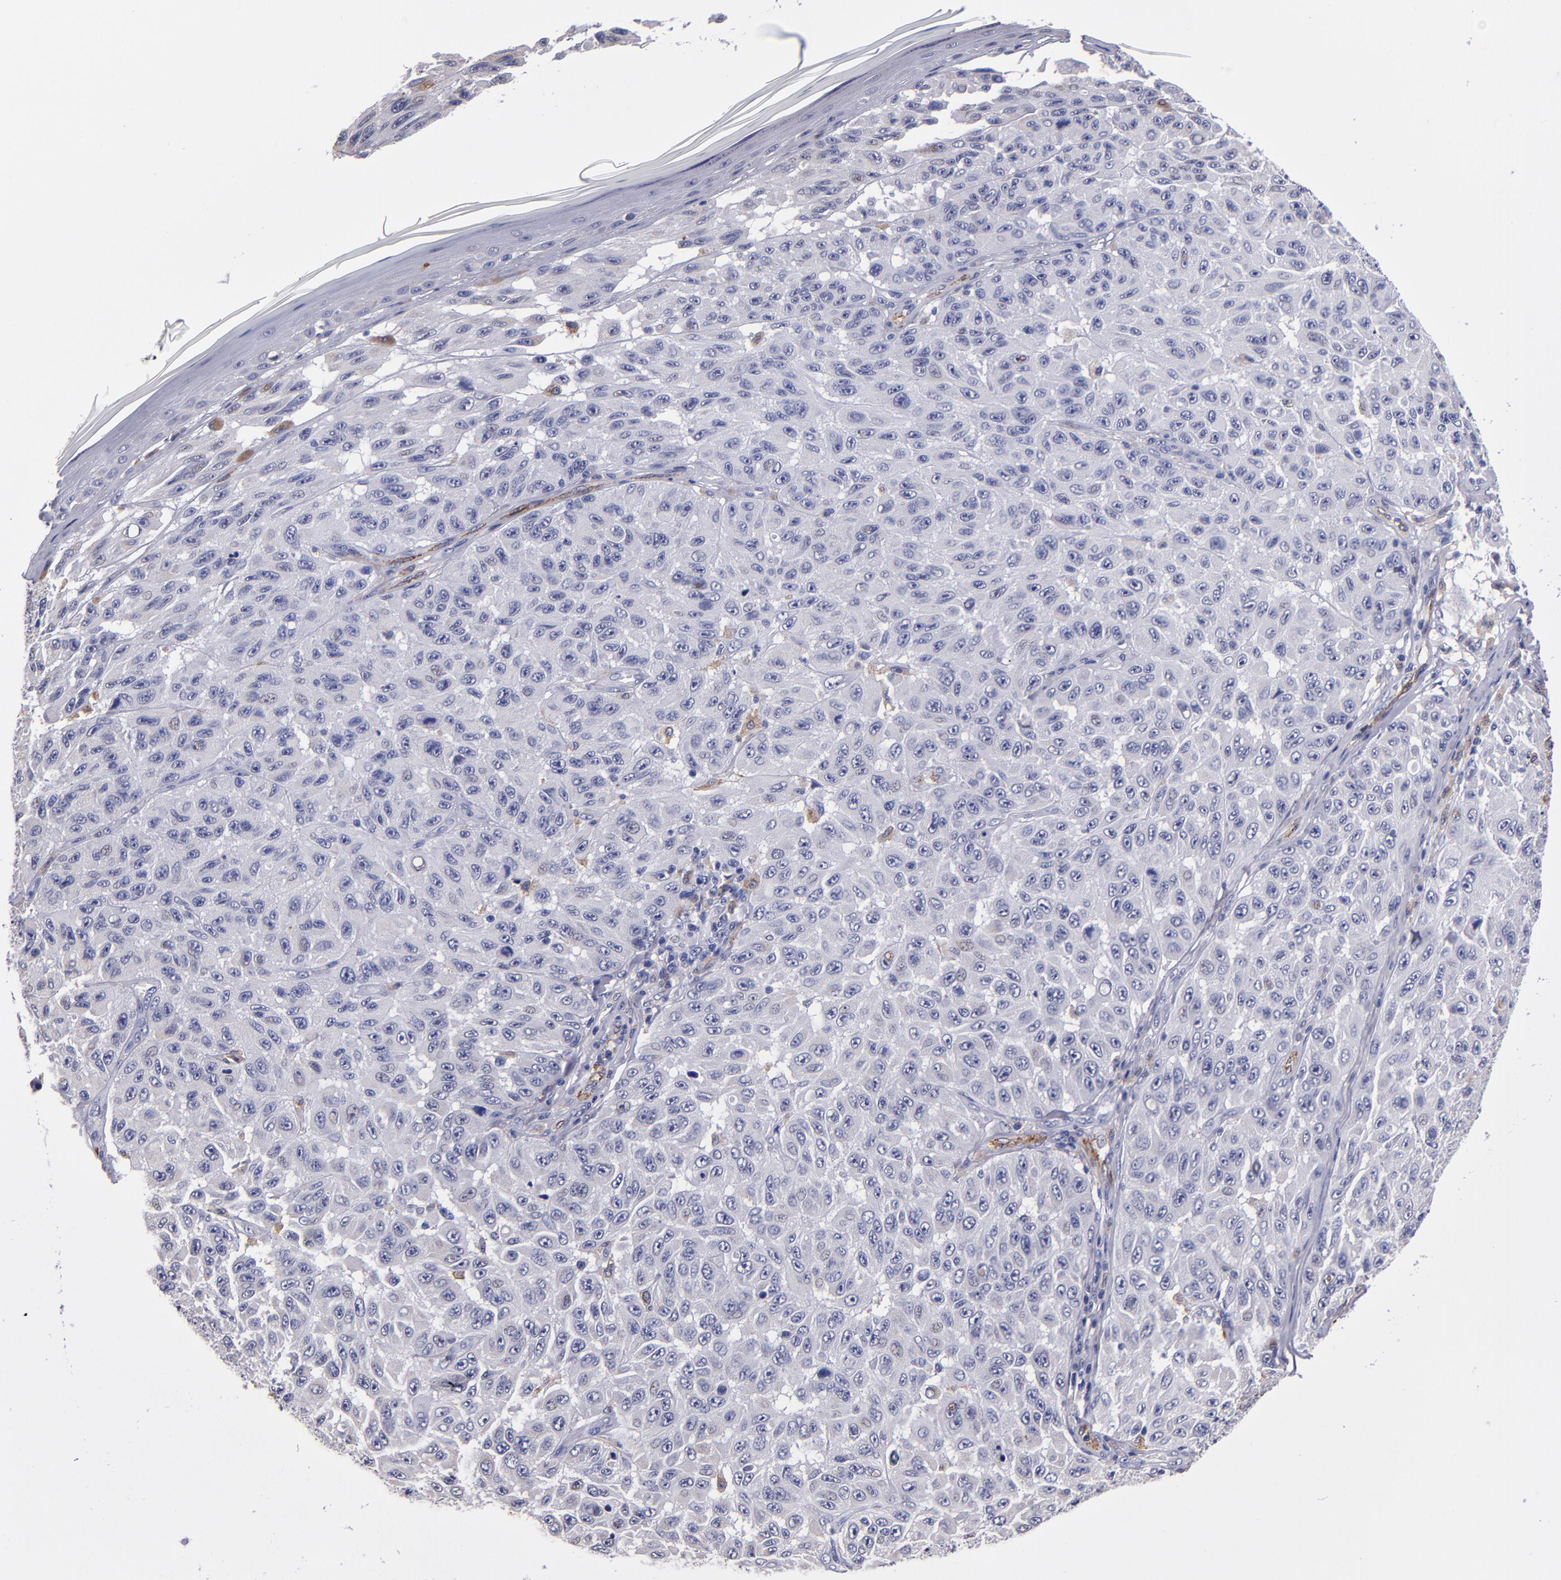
{"staining": {"intensity": "negative", "quantity": "none", "location": "none"}, "tissue": "melanoma", "cell_type": "Tumor cells", "image_type": "cancer", "snomed": [{"axis": "morphology", "description": "Malignant melanoma, NOS"}, {"axis": "topography", "description": "Skin"}], "caption": "DAB immunohistochemical staining of human malignant melanoma reveals no significant staining in tumor cells.", "gene": "SELP", "patient": {"sex": "male", "age": 30}}